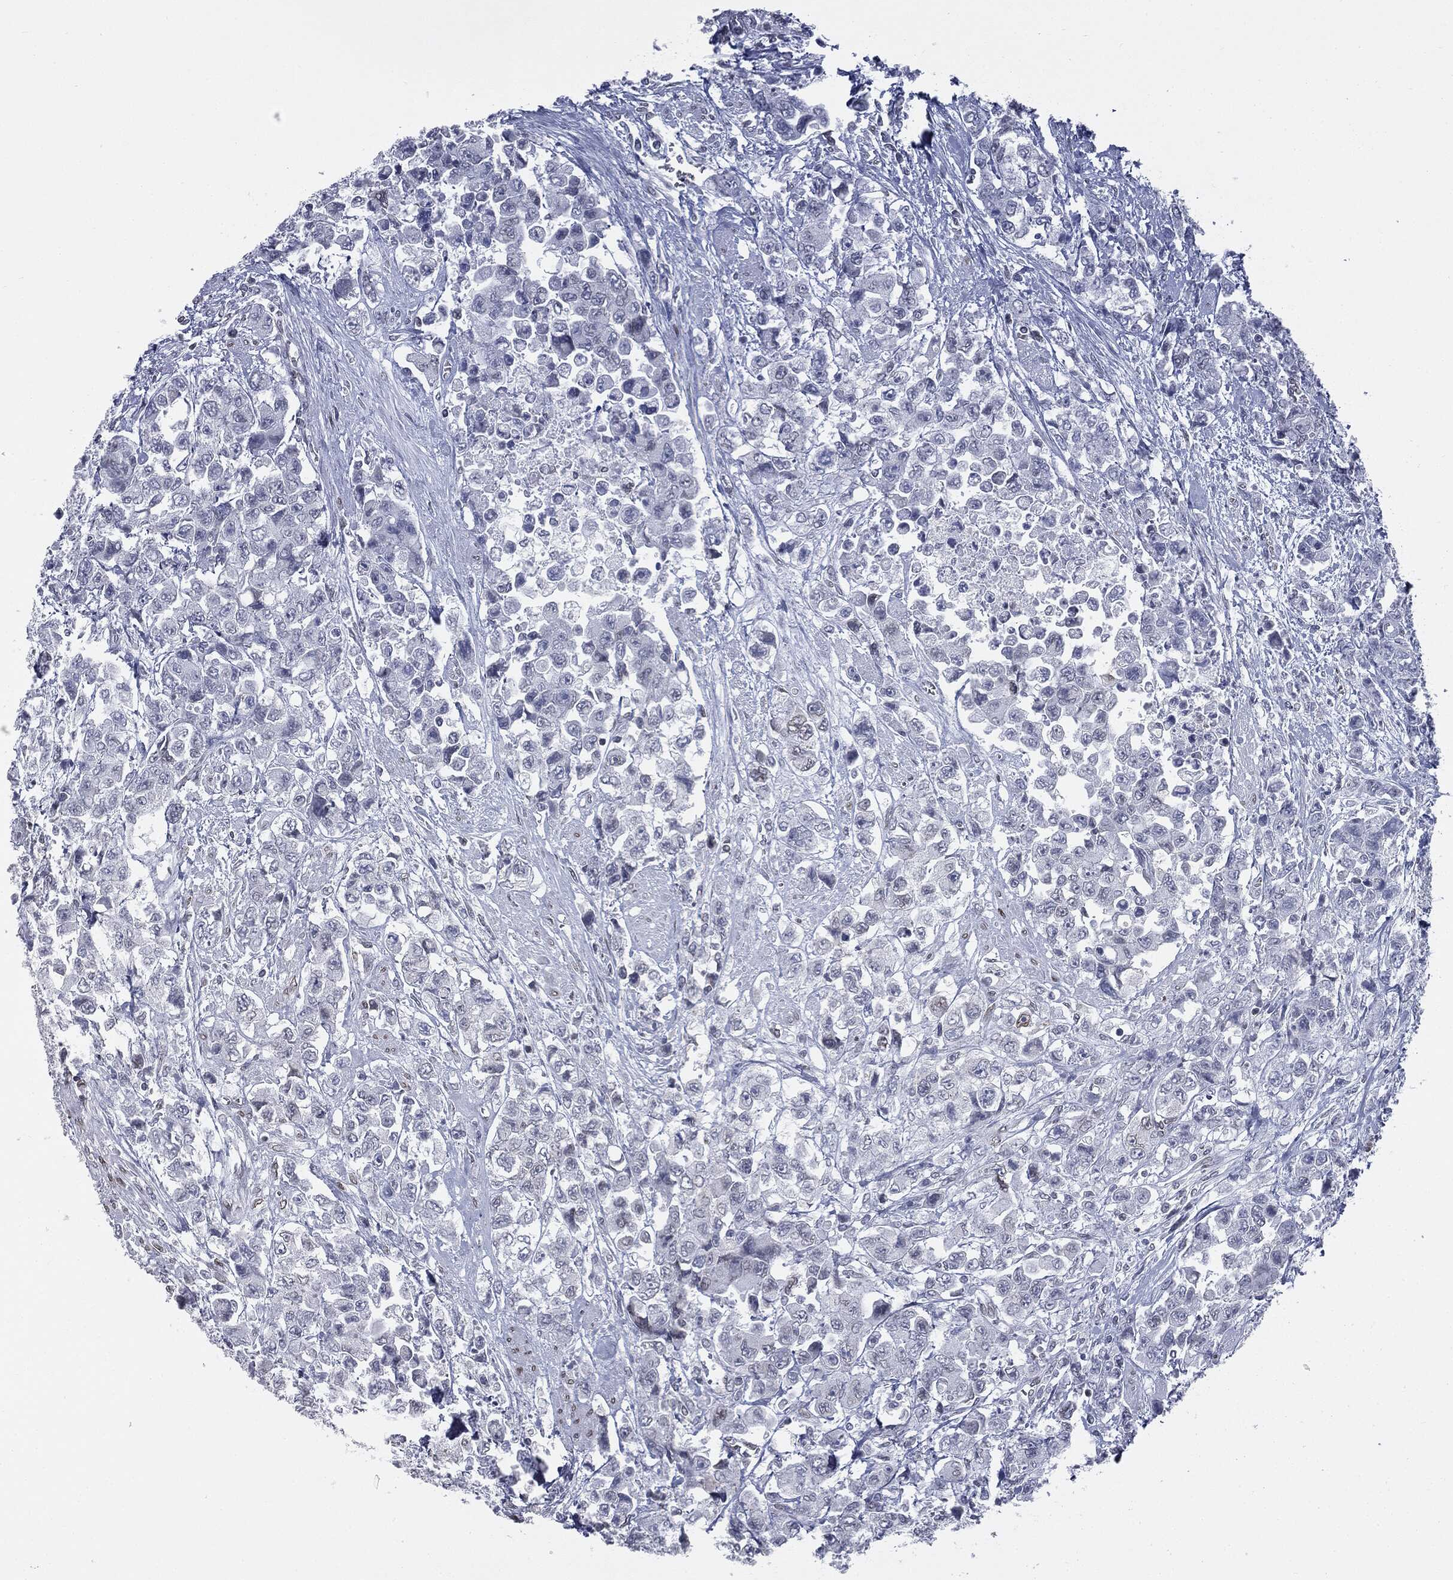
{"staining": {"intensity": "negative", "quantity": "none", "location": "none"}, "tissue": "urothelial cancer", "cell_type": "Tumor cells", "image_type": "cancer", "snomed": [{"axis": "morphology", "description": "Urothelial carcinoma, High grade"}, {"axis": "topography", "description": "Urinary bladder"}], "caption": "Tumor cells are negative for brown protein staining in urothelial cancer.", "gene": "ALDOB", "patient": {"sex": "female", "age": 78}}